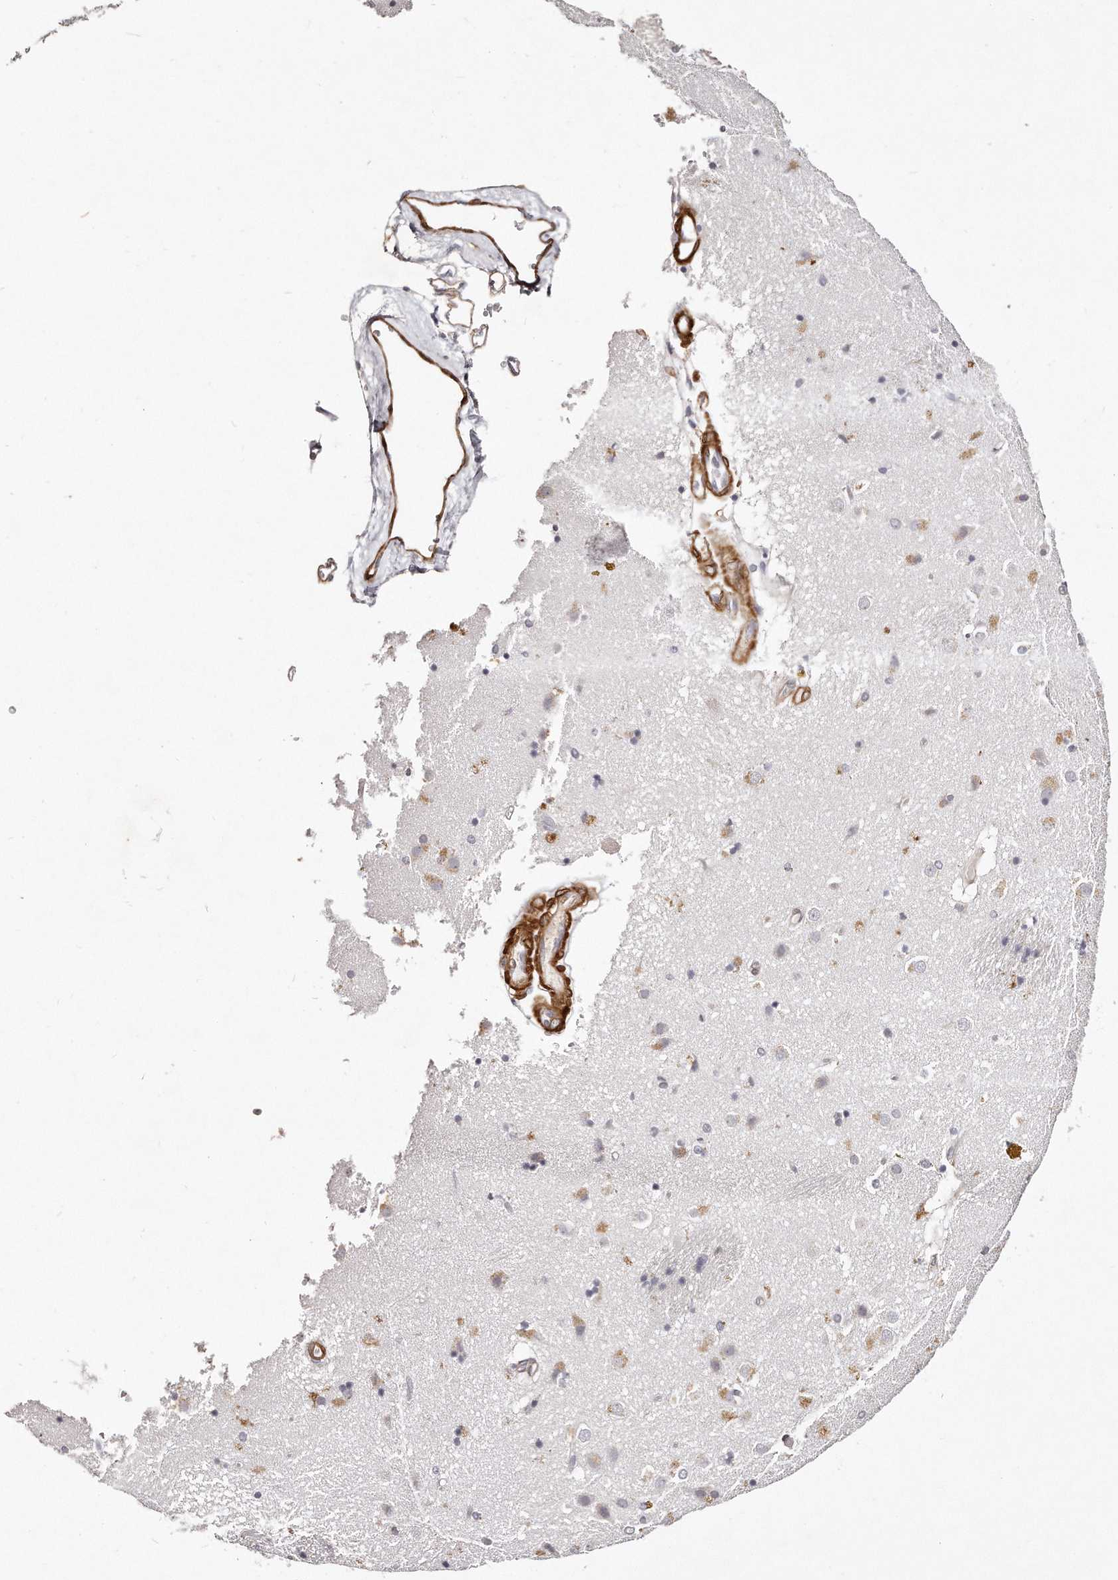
{"staining": {"intensity": "negative", "quantity": "none", "location": "none"}, "tissue": "caudate", "cell_type": "Glial cells", "image_type": "normal", "snomed": [{"axis": "morphology", "description": "Normal tissue, NOS"}, {"axis": "topography", "description": "Lateral ventricle wall"}], "caption": "A micrograph of caudate stained for a protein exhibits no brown staining in glial cells. (IHC, brightfield microscopy, high magnification).", "gene": "LMOD1", "patient": {"sex": "male", "age": 70}}